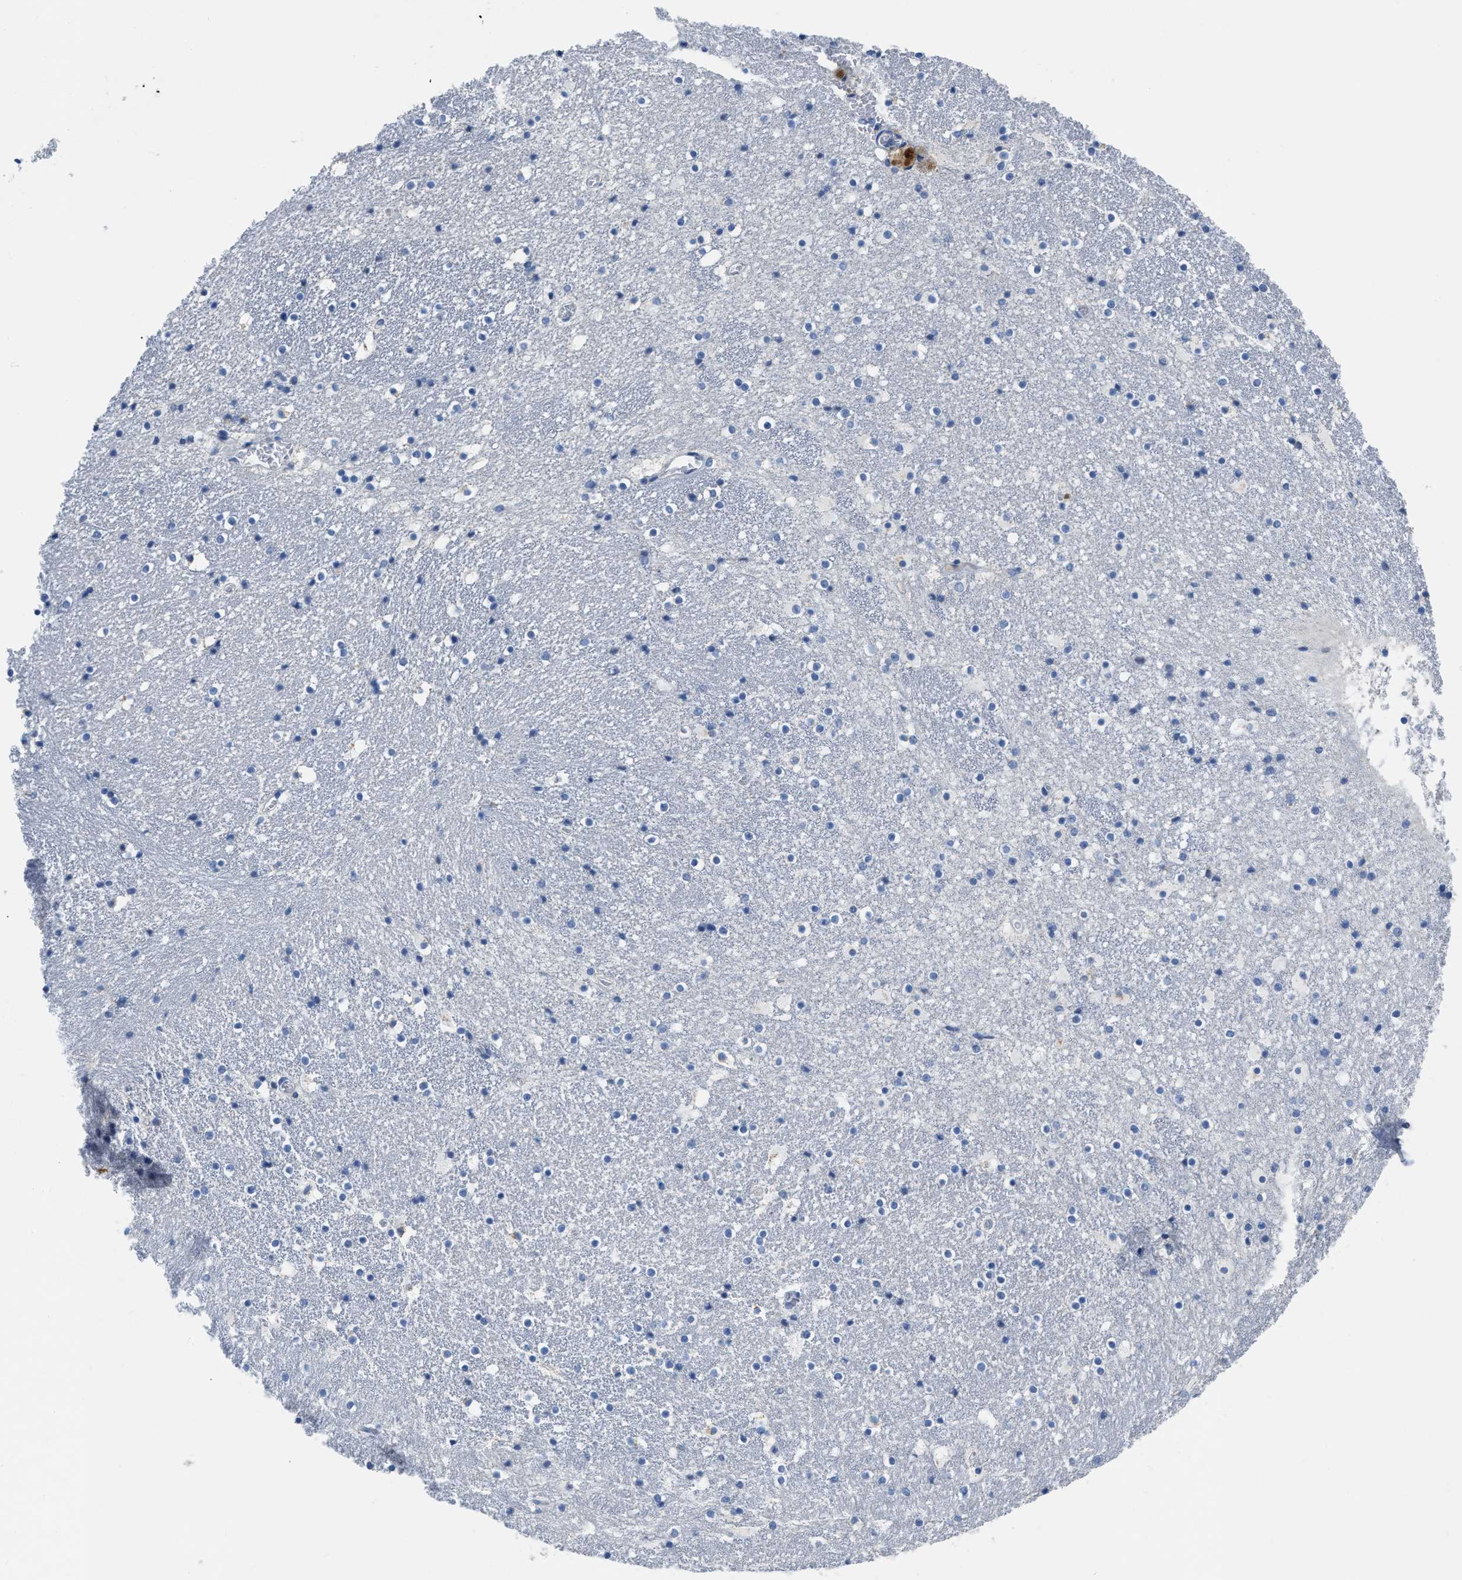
{"staining": {"intensity": "negative", "quantity": "none", "location": "none"}, "tissue": "caudate", "cell_type": "Glial cells", "image_type": "normal", "snomed": [{"axis": "morphology", "description": "Normal tissue, NOS"}, {"axis": "topography", "description": "Lateral ventricle wall"}], "caption": "The micrograph demonstrates no staining of glial cells in normal caudate.", "gene": "ETFA", "patient": {"sex": "male", "age": 45}}